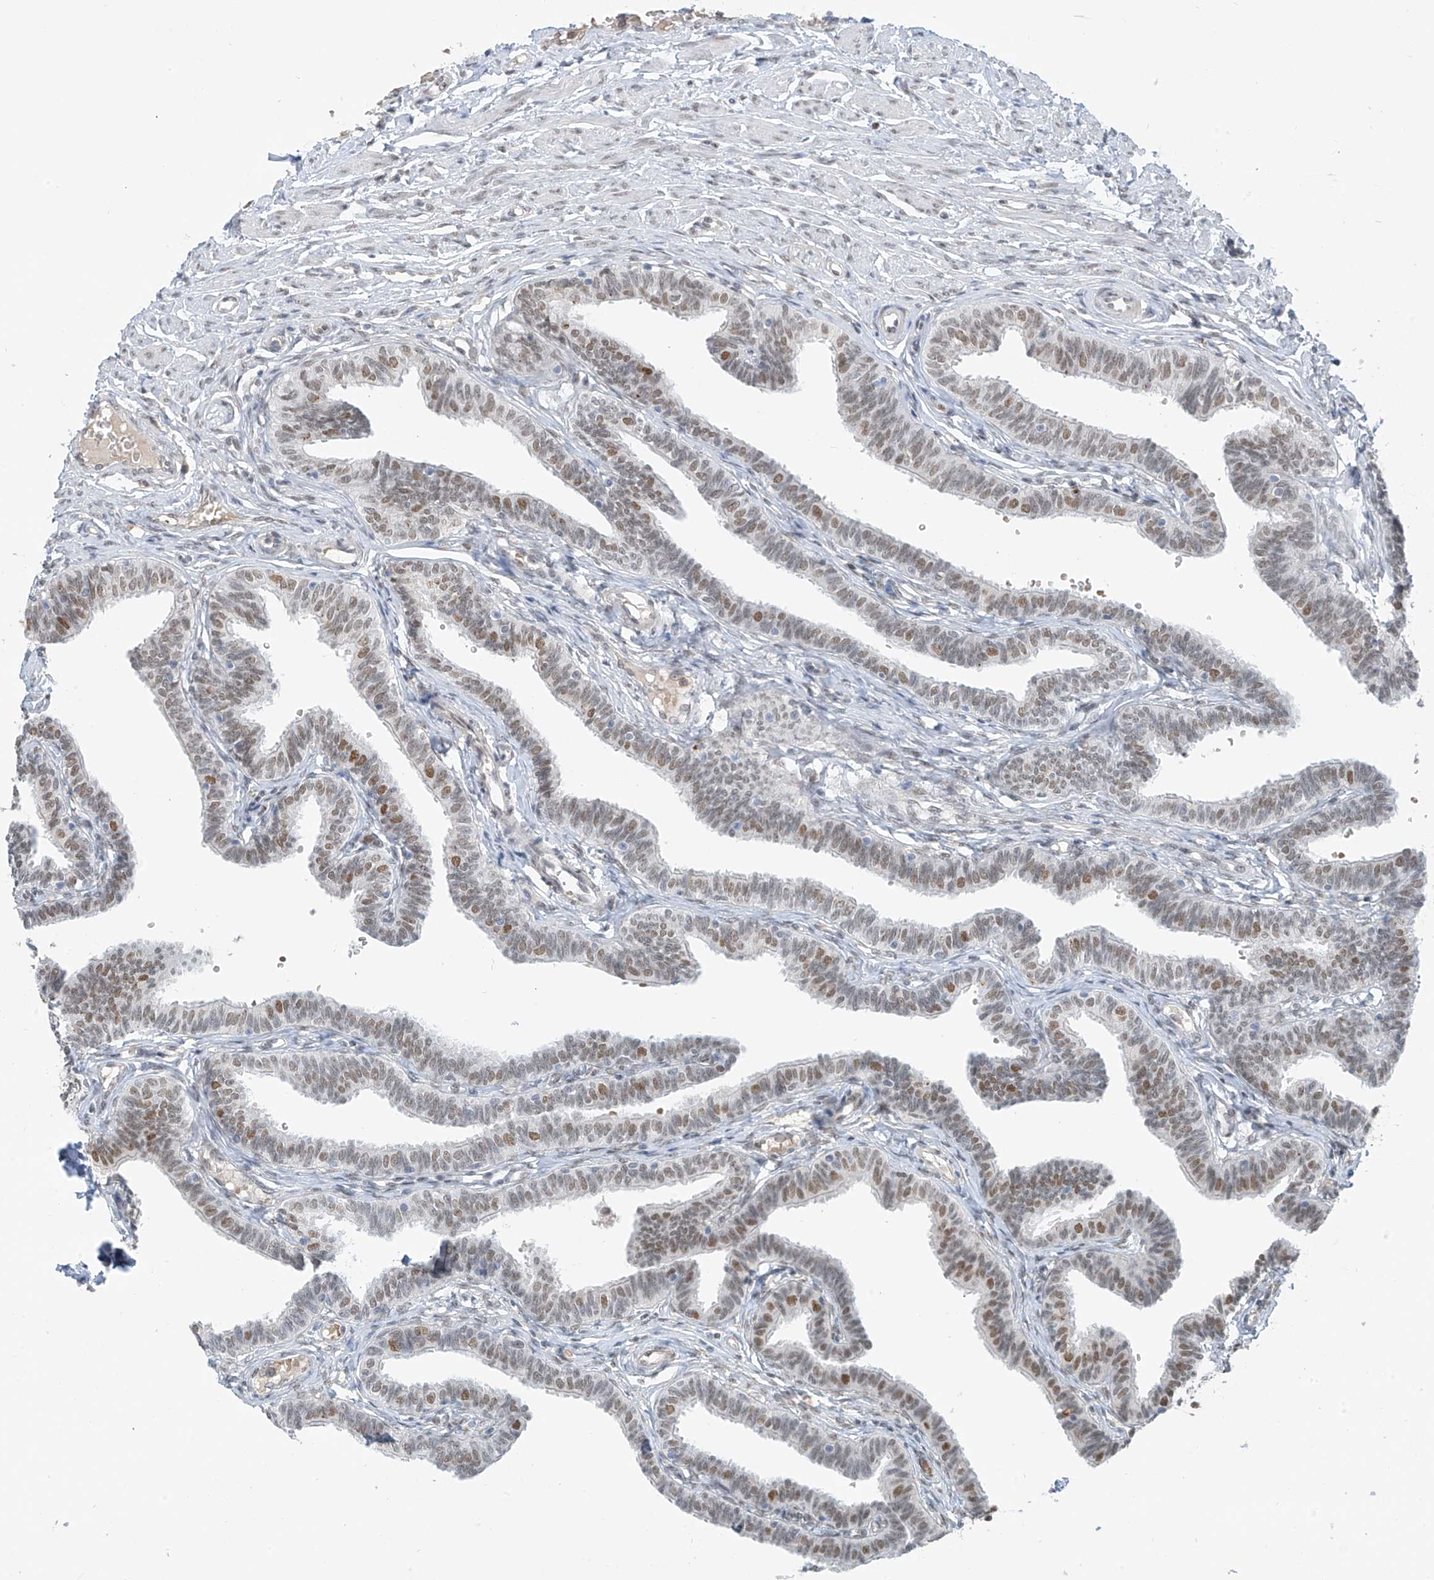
{"staining": {"intensity": "moderate", "quantity": "25%-75%", "location": "nuclear"}, "tissue": "fallopian tube", "cell_type": "Glandular cells", "image_type": "normal", "snomed": [{"axis": "morphology", "description": "Normal tissue, NOS"}, {"axis": "topography", "description": "Fallopian tube"}, {"axis": "topography", "description": "Ovary"}], "caption": "High-power microscopy captured an IHC histopathology image of benign fallopian tube, revealing moderate nuclear positivity in approximately 25%-75% of glandular cells.", "gene": "MCM9", "patient": {"sex": "female", "age": 23}}